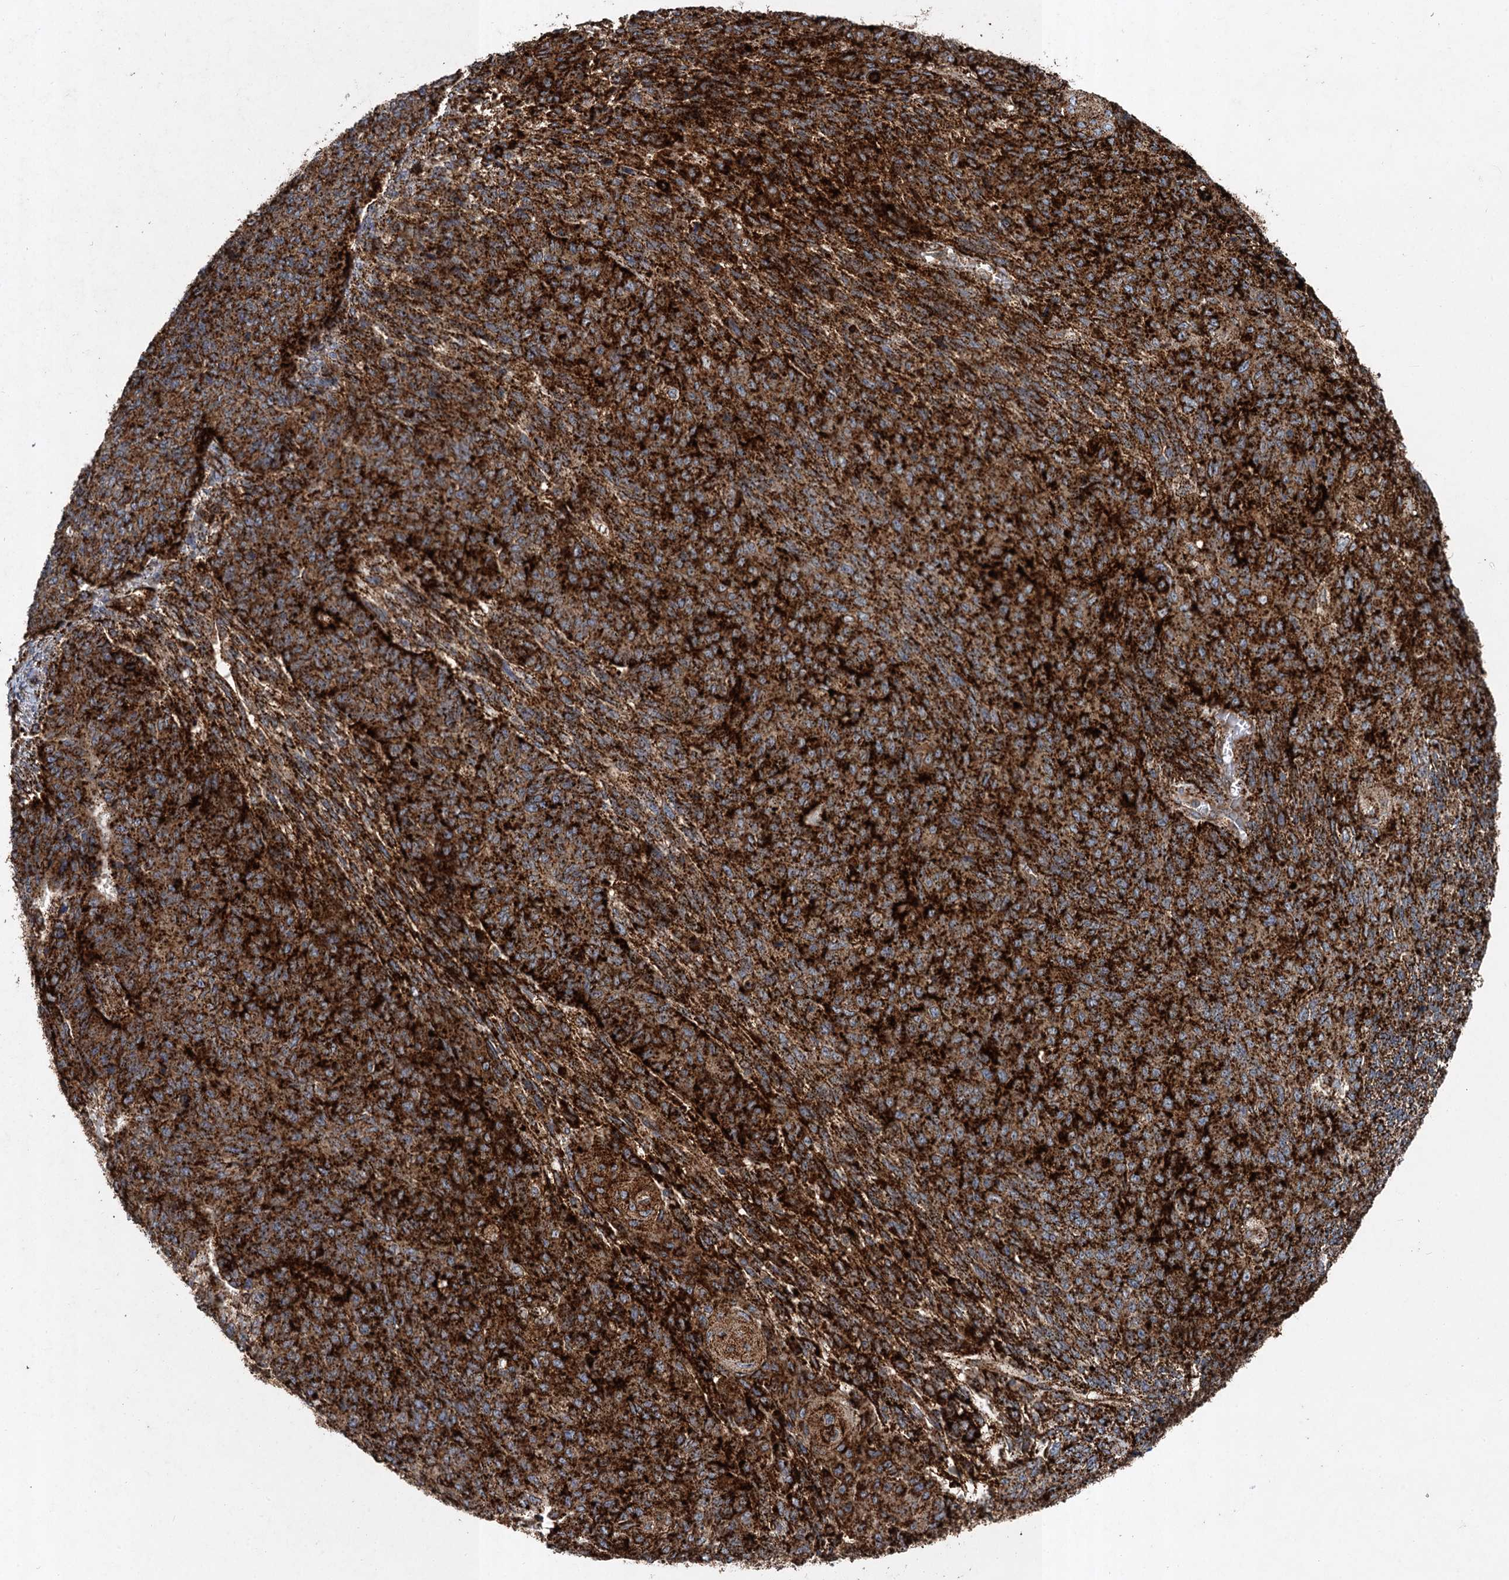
{"staining": {"intensity": "strong", "quantity": ">75%", "location": "cytoplasmic/membranous"}, "tissue": "endometrial cancer", "cell_type": "Tumor cells", "image_type": "cancer", "snomed": [{"axis": "morphology", "description": "Adenocarcinoma, NOS"}, {"axis": "topography", "description": "Endometrium"}], "caption": "Strong cytoplasmic/membranous protein positivity is seen in about >75% of tumor cells in endometrial cancer.", "gene": "GBA1", "patient": {"sex": "female", "age": 32}}